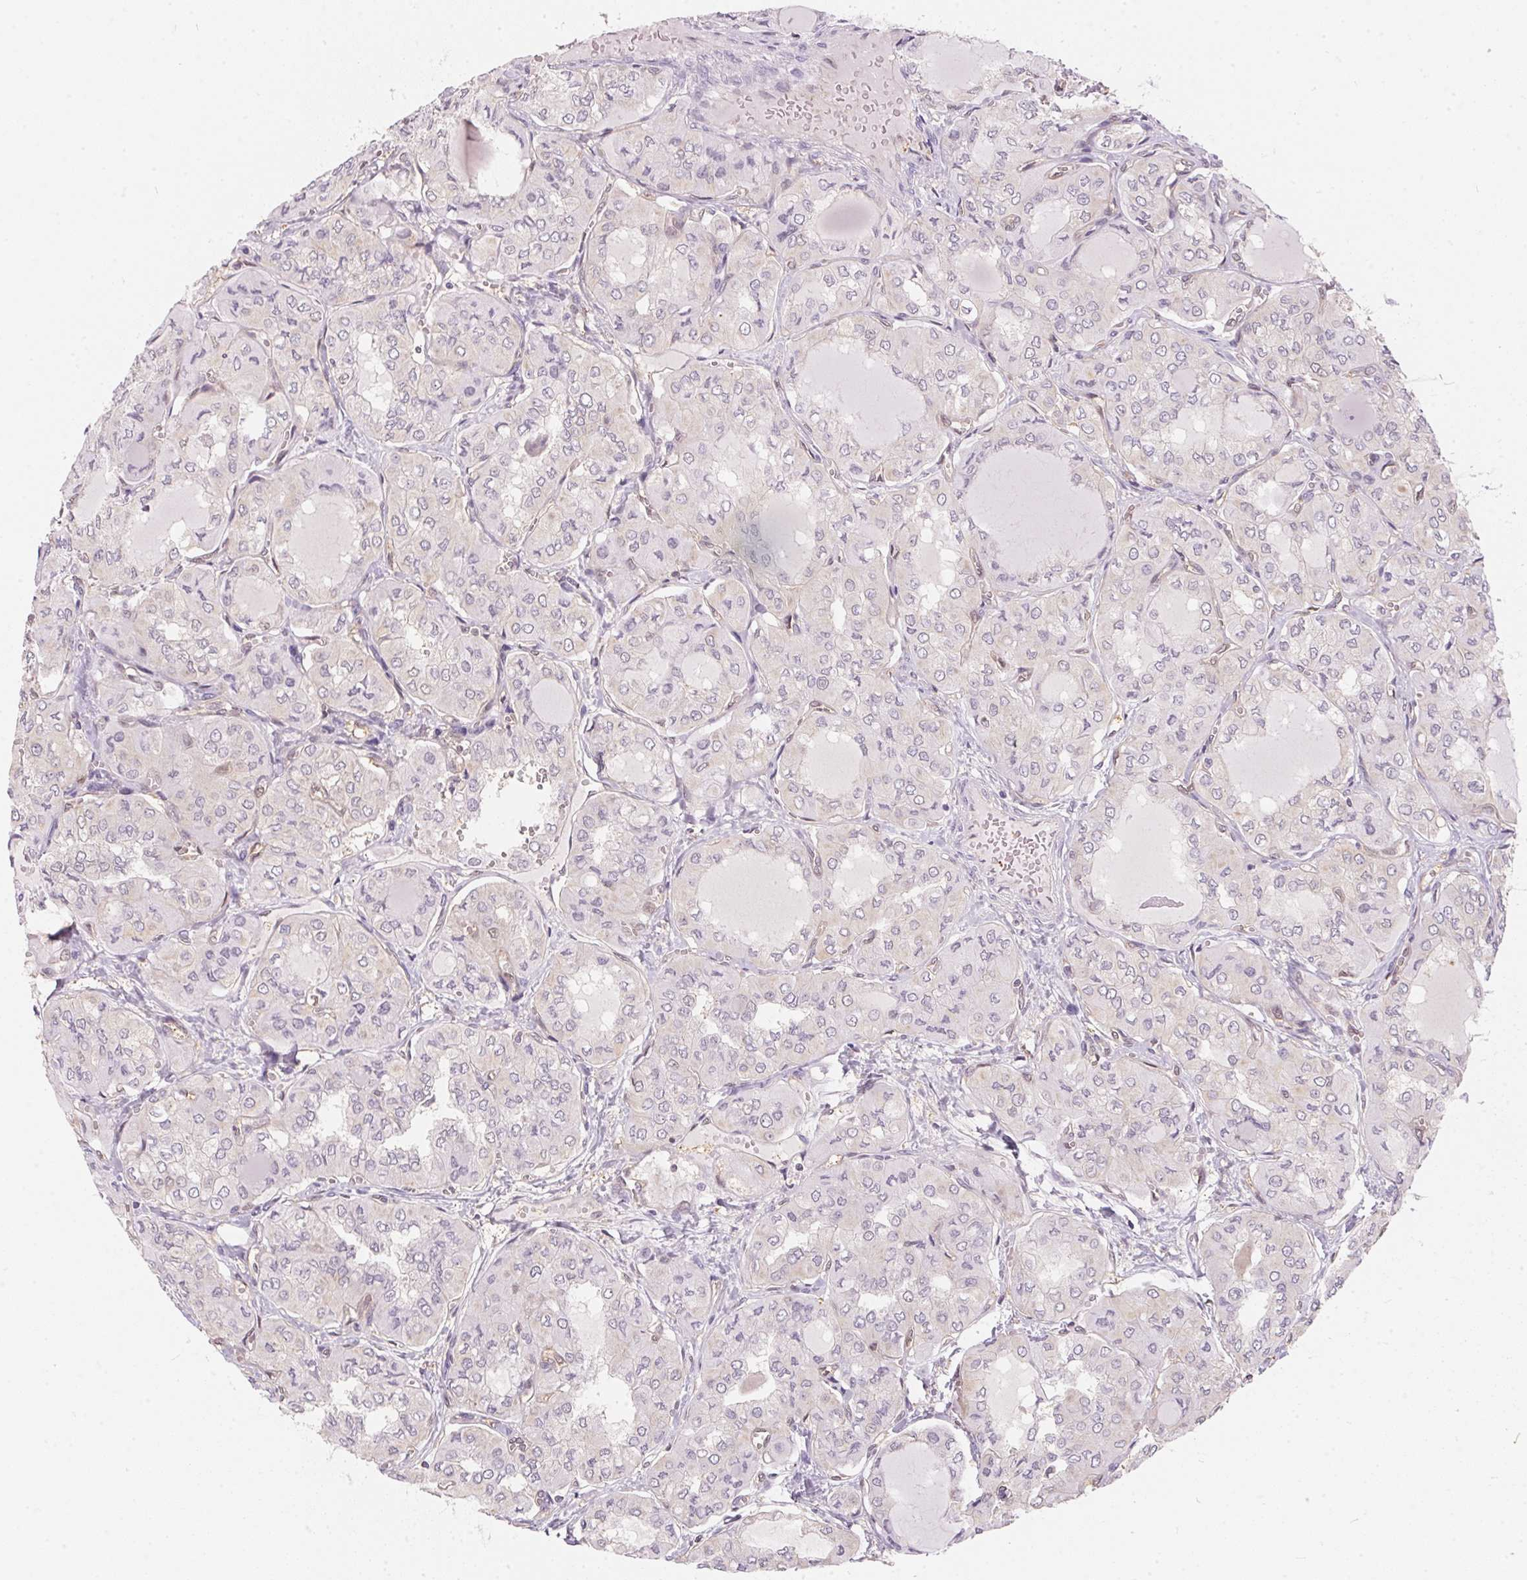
{"staining": {"intensity": "negative", "quantity": "none", "location": "none"}, "tissue": "thyroid cancer", "cell_type": "Tumor cells", "image_type": "cancer", "snomed": [{"axis": "morphology", "description": "Papillary adenocarcinoma, NOS"}, {"axis": "topography", "description": "Thyroid gland"}], "caption": "The photomicrograph reveals no staining of tumor cells in thyroid cancer.", "gene": "BLMH", "patient": {"sex": "male", "age": 20}}